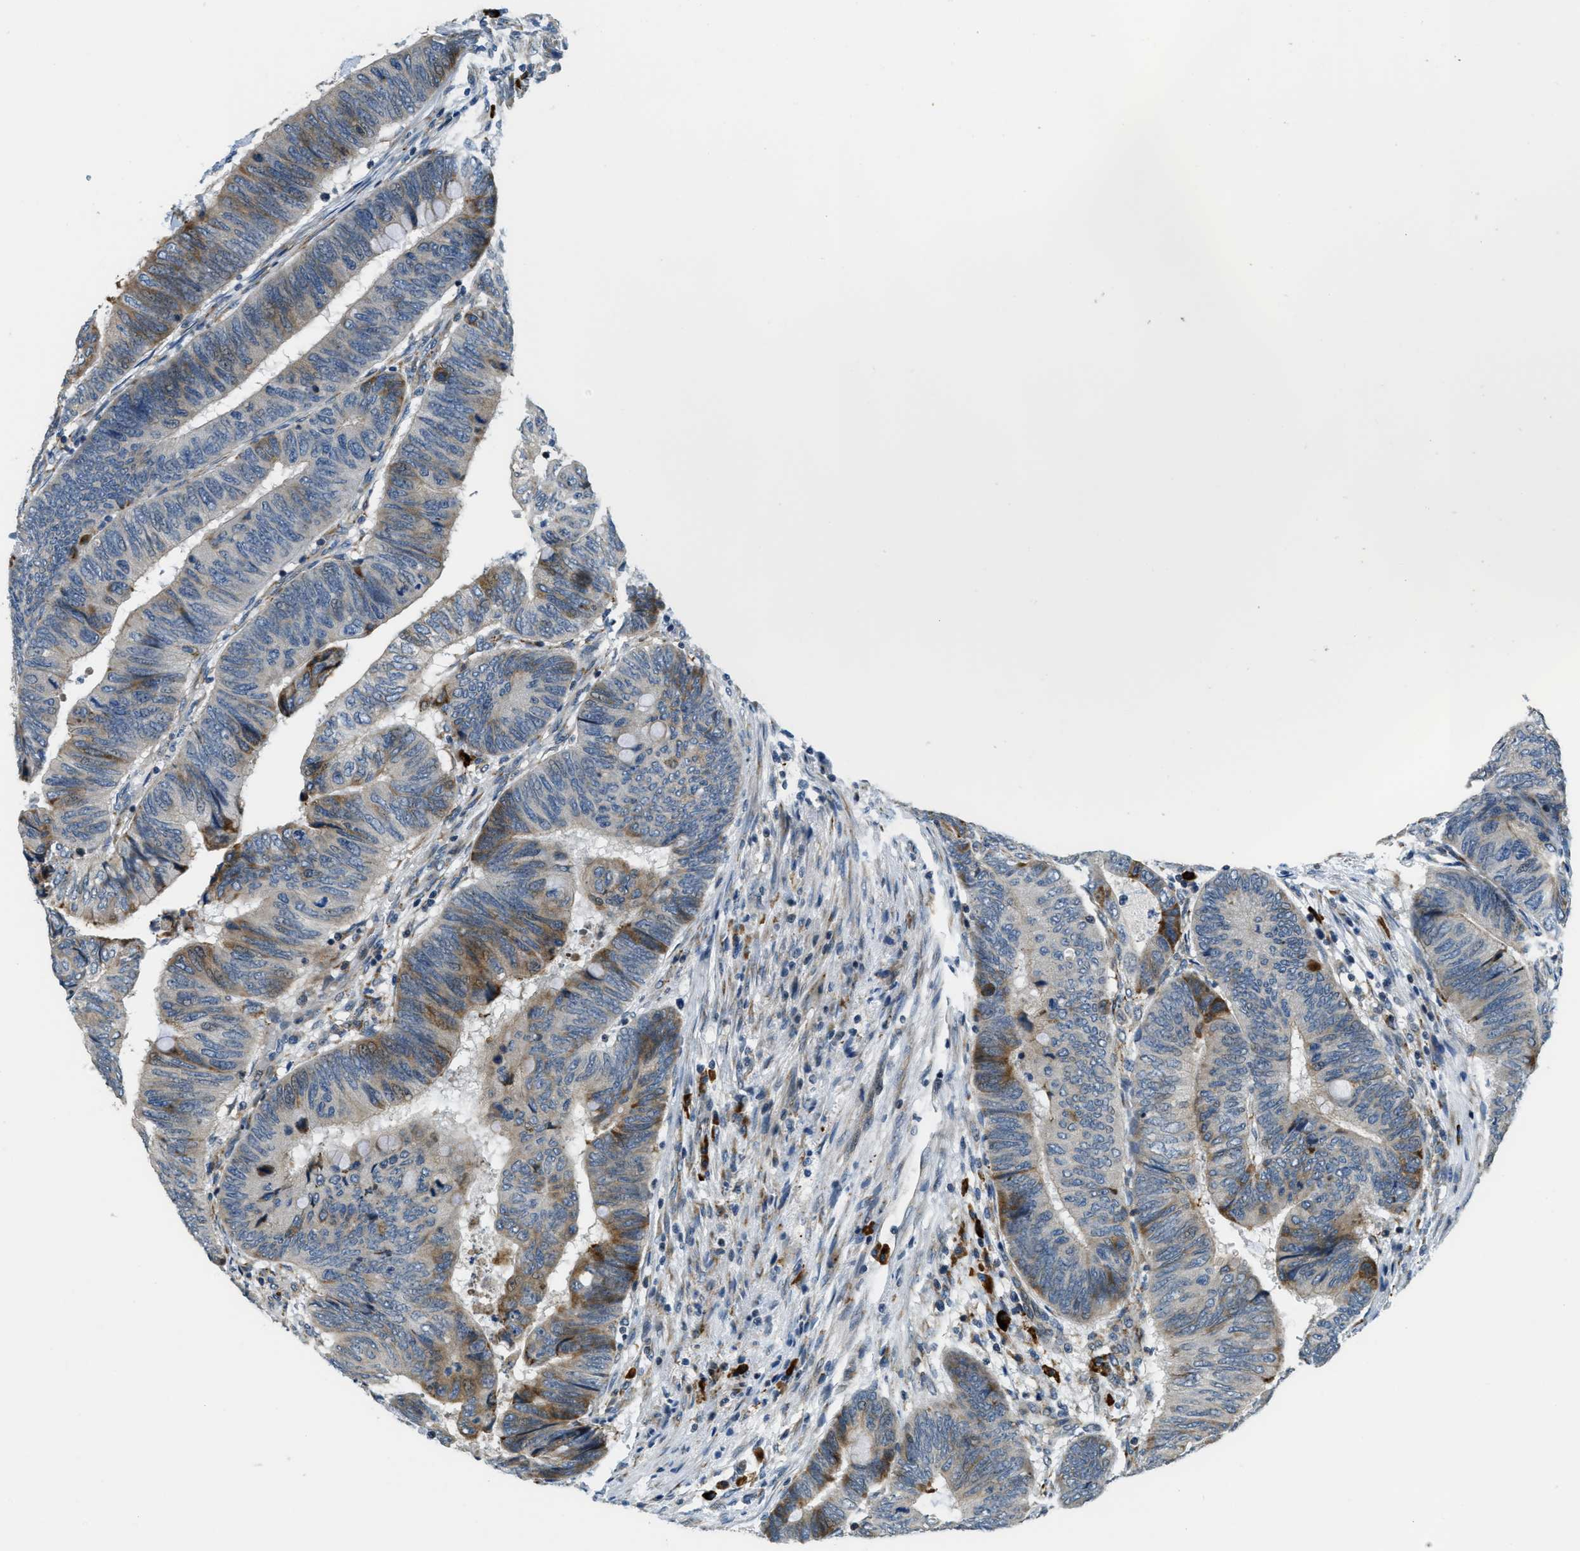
{"staining": {"intensity": "moderate", "quantity": "<25%", "location": "cytoplasmic/membranous"}, "tissue": "colorectal cancer", "cell_type": "Tumor cells", "image_type": "cancer", "snomed": [{"axis": "morphology", "description": "Normal tissue, NOS"}, {"axis": "morphology", "description": "Adenocarcinoma, NOS"}, {"axis": "topography", "description": "Rectum"}, {"axis": "topography", "description": "Peripheral nerve tissue"}], "caption": "Brown immunohistochemical staining in colorectal adenocarcinoma displays moderate cytoplasmic/membranous expression in approximately <25% of tumor cells. The protein of interest is stained brown, and the nuclei are stained in blue (DAB (3,3'-diaminobenzidine) IHC with brightfield microscopy, high magnification).", "gene": "HERC2", "patient": {"sex": "male", "age": 92}}